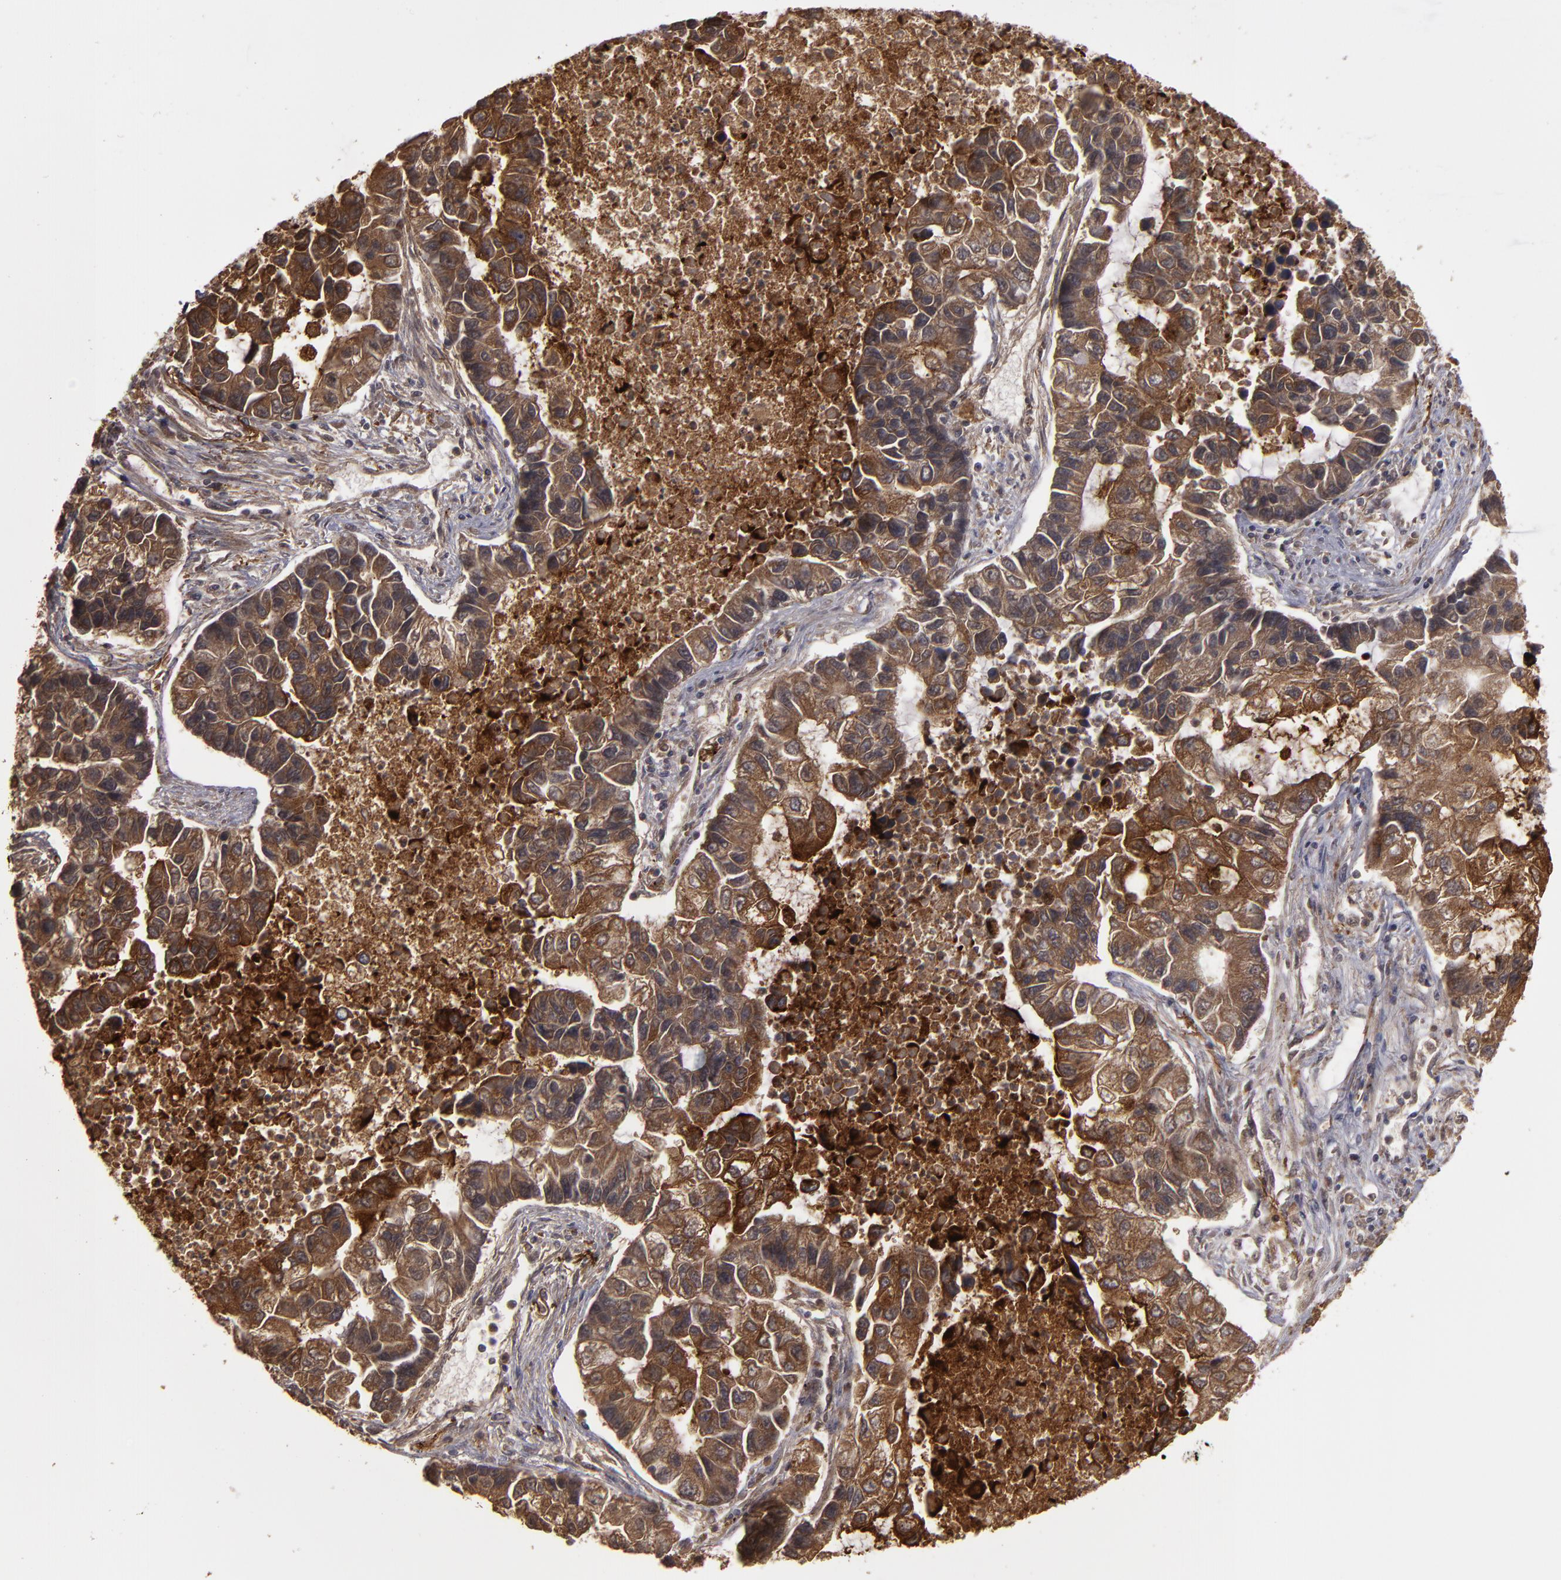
{"staining": {"intensity": "strong", "quantity": ">75%", "location": "cytoplasmic/membranous"}, "tissue": "lung cancer", "cell_type": "Tumor cells", "image_type": "cancer", "snomed": [{"axis": "morphology", "description": "Adenocarcinoma, NOS"}, {"axis": "topography", "description": "Lung"}], "caption": "The histopathology image reveals immunohistochemical staining of lung adenocarcinoma. There is strong cytoplasmic/membranous positivity is present in about >75% of tumor cells.", "gene": "CD55", "patient": {"sex": "female", "age": 51}}